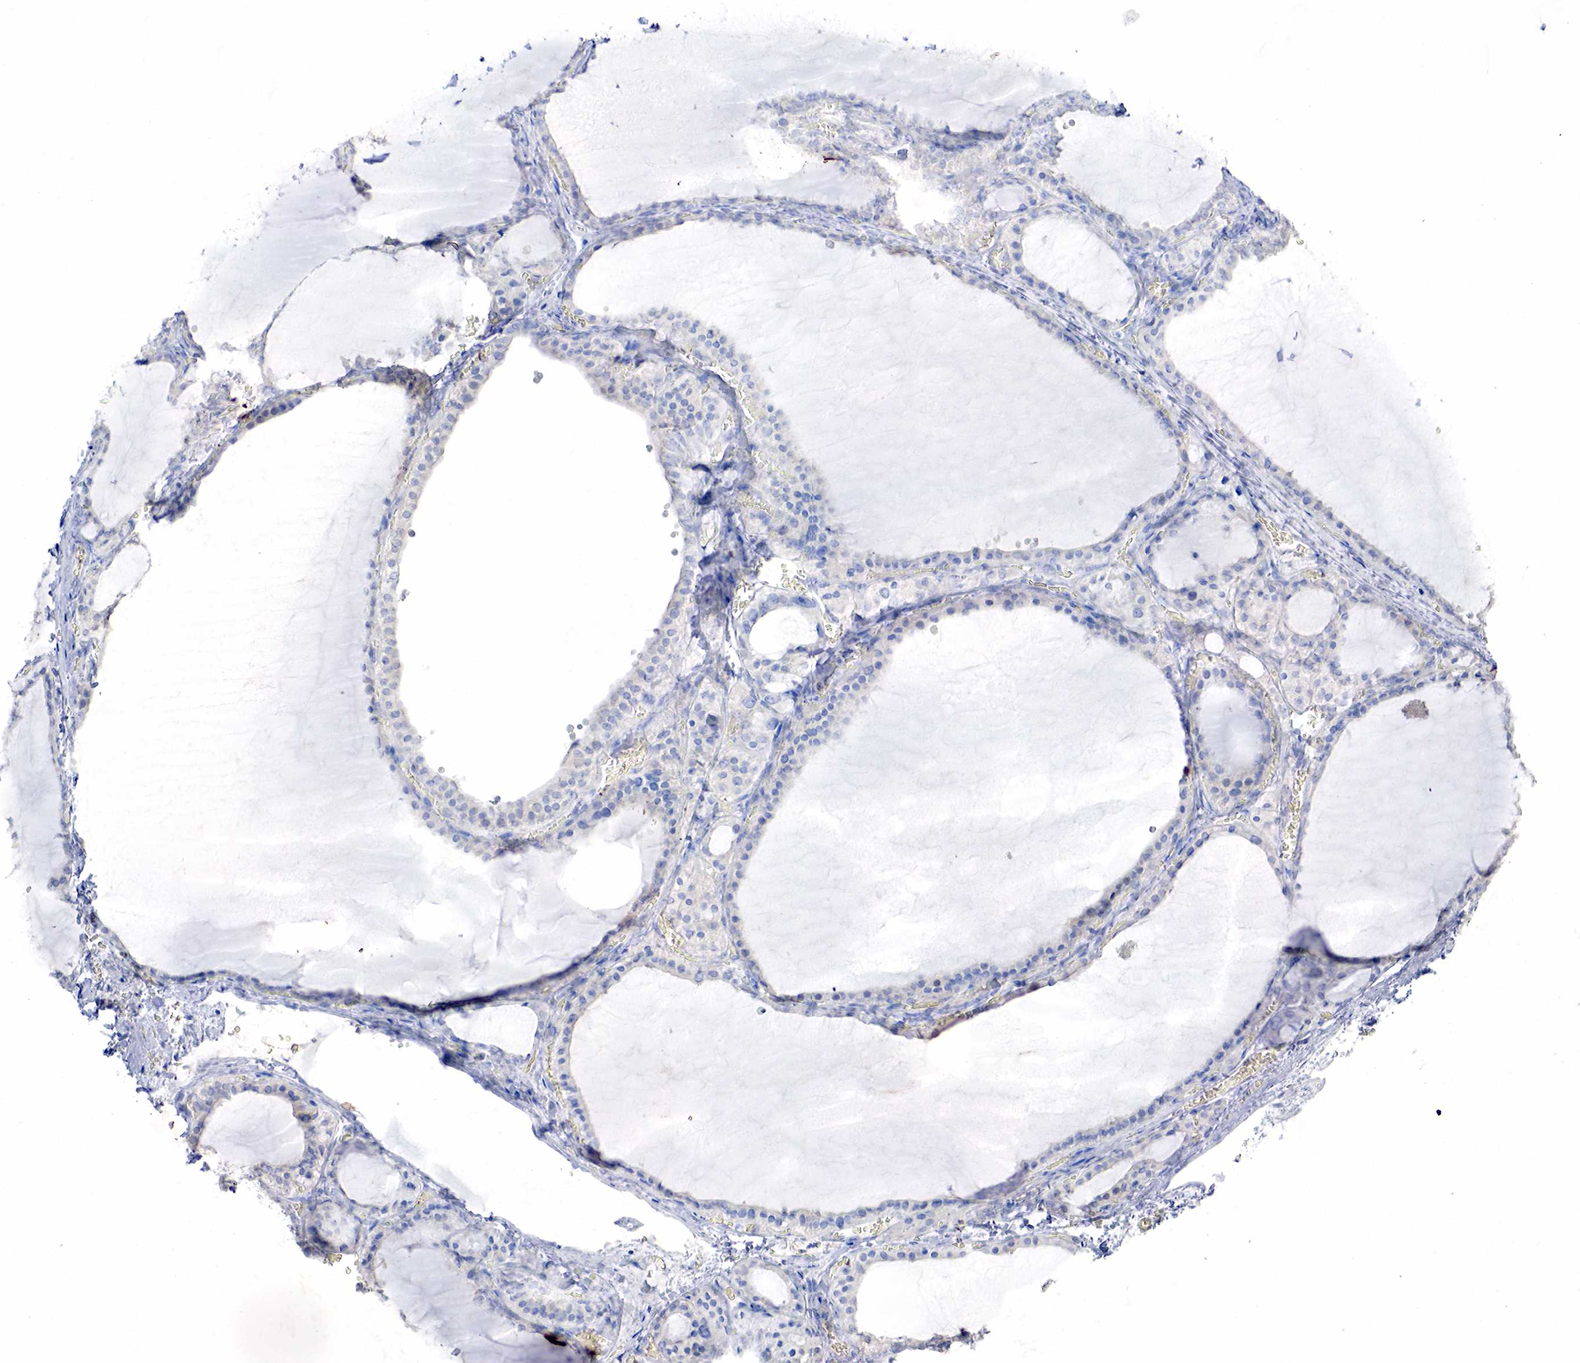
{"staining": {"intensity": "negative", "quantity": "none", "location": "none"}, "tissue": "thyroid gland", "cell_type": "Glandular cells", "image_type": "normal", "snomed": [{"axis": "morphology", "description": "Normal tissue, NOS"}, {"axis": "topography", "description": "Thyroid gland"}], "caption": "The photomicrograph shows no significant staining in glandular cells of thyroid gland.", "gene": "SYP", "patient": {"sex": "female", "age": 55}}